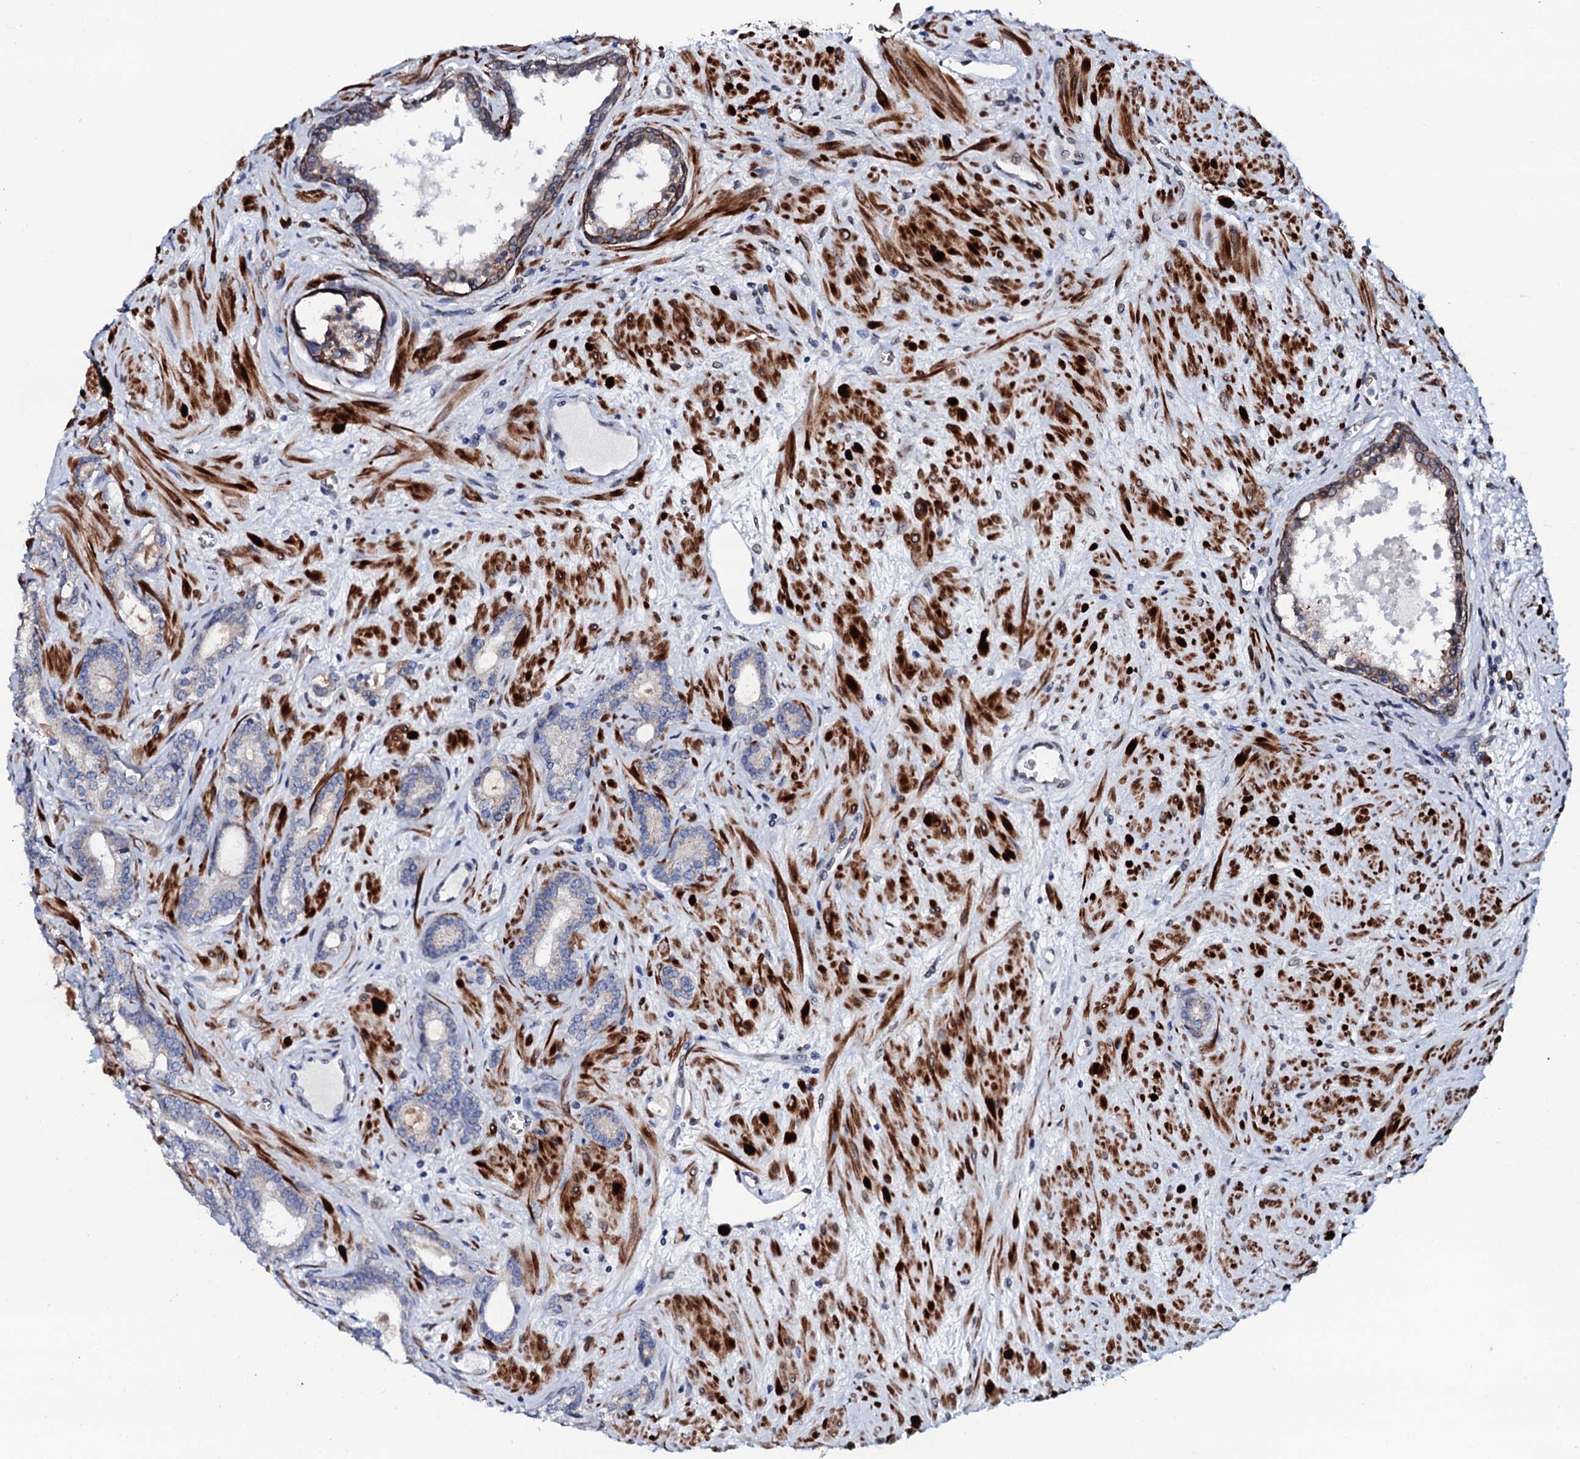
{"staining": {"intensity": "weak", "quantity": "<25%", "location": "cytoplasmic/membranous"}, "tissue": "prostate cancer", "cell_type": "Tumor cells", "image_type": "cancer", "snomed": [{"axis": "morphology", "description": "Adenocarcinoma, High grade"}, {"axis": "topography", "description": "Prostate"}], "caption": "Histopathology image shows no significant protein expression in tumor cells of prostate cancer (high-grade adenocarcinoma).", "gene": "NRP2", "patient": {"sex": "male", "age": 64}}